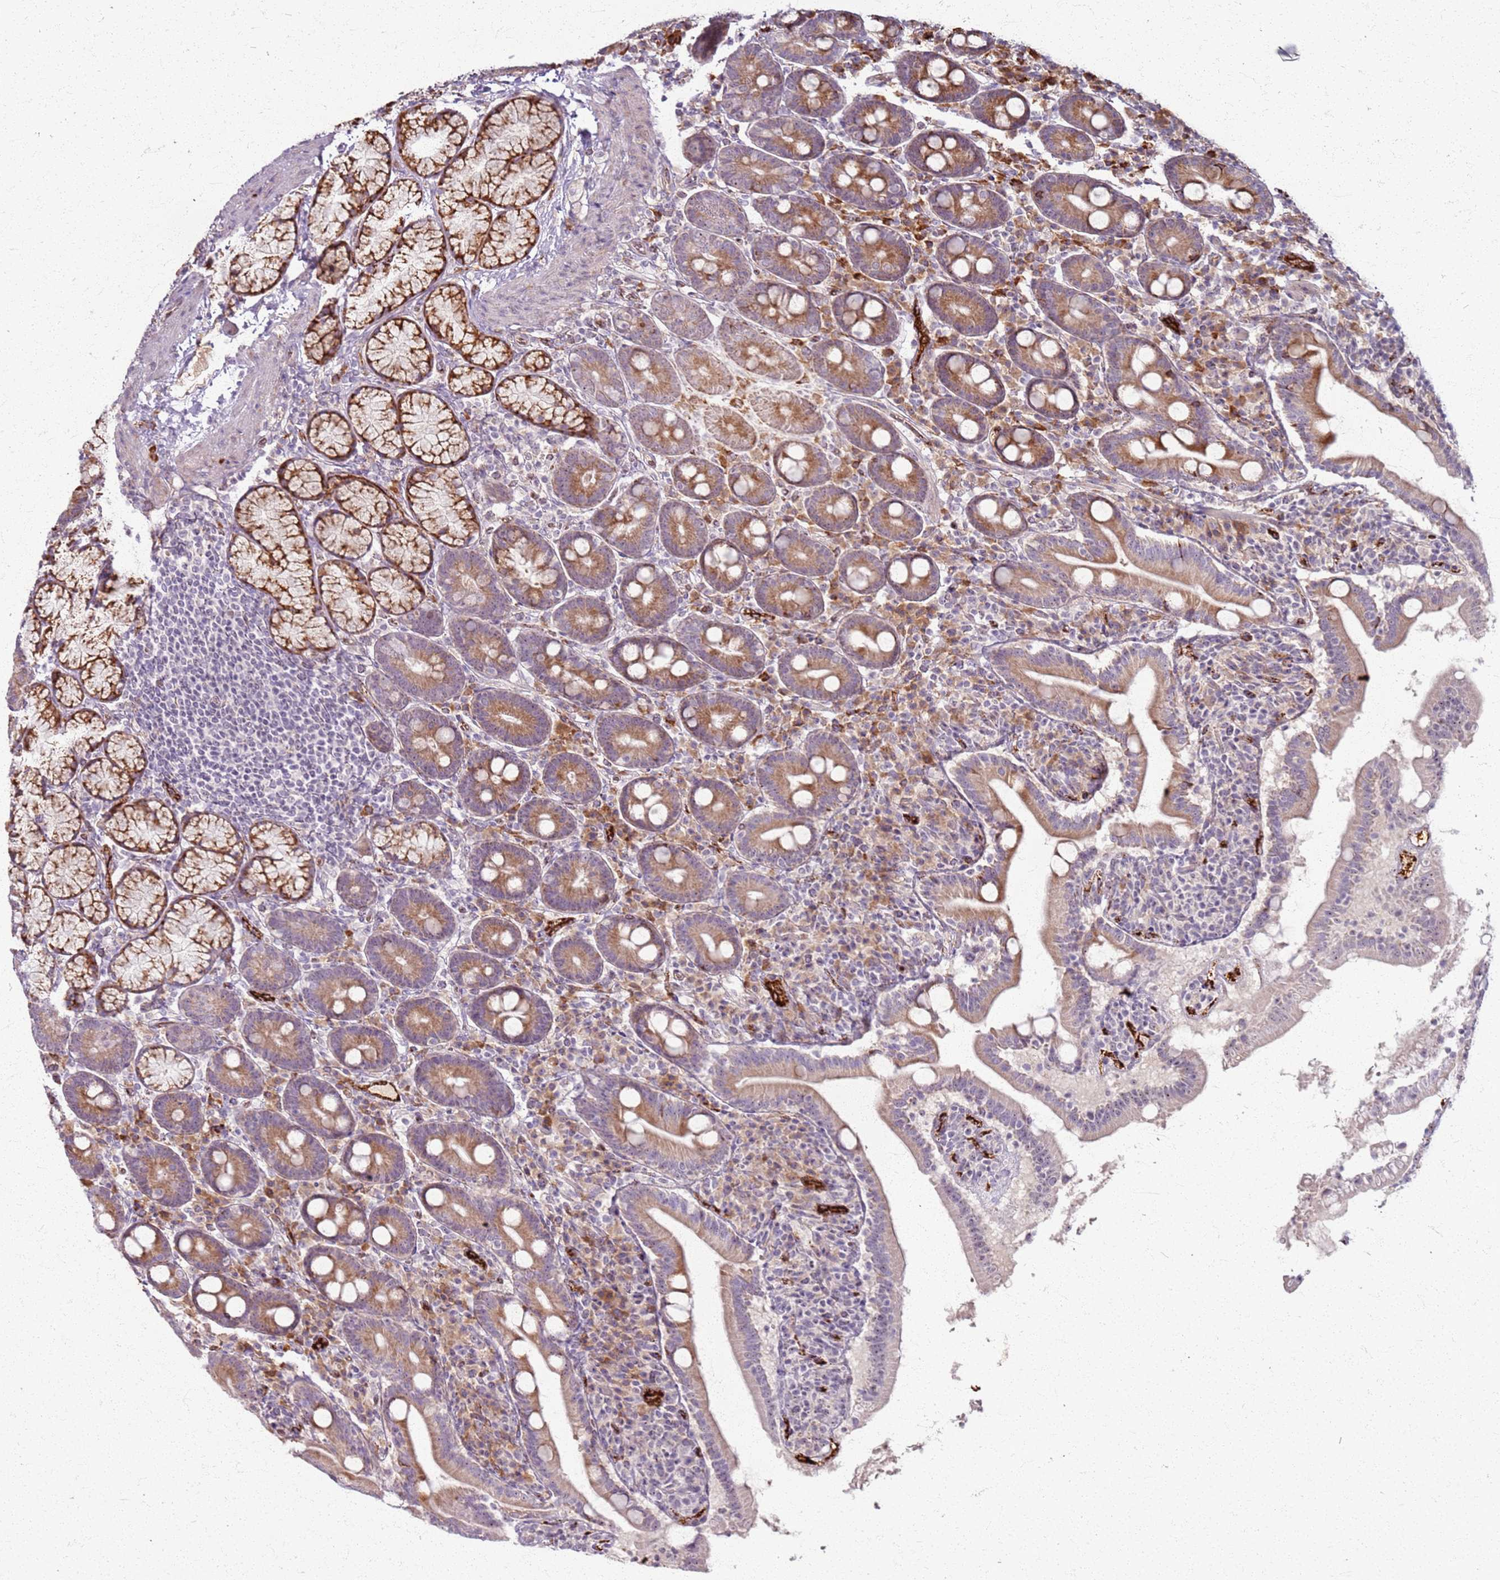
{"staining": {"intensity": "moderate", "quantity": ">75%", "location": "cytoplasmic/membranous"}, "tissue": "duodenum", "cell_type": "Glandular cells", "image_type": "normal", "snomed": [{"axis": "morphology", "description": "Normal tissue, NOS"}, {"axis": "topography", "description": "Duodenum"}], "caption": "Immunohistochemistry (DAB (3,3'-diaminobenzidine)) staining of unremarkable human duodenum shows moderate cytoplasmic/membranous protein expression in about >75% of glandular cells.", "gene": "KRI1", "patient": {"sex": "male", "age": 35}}